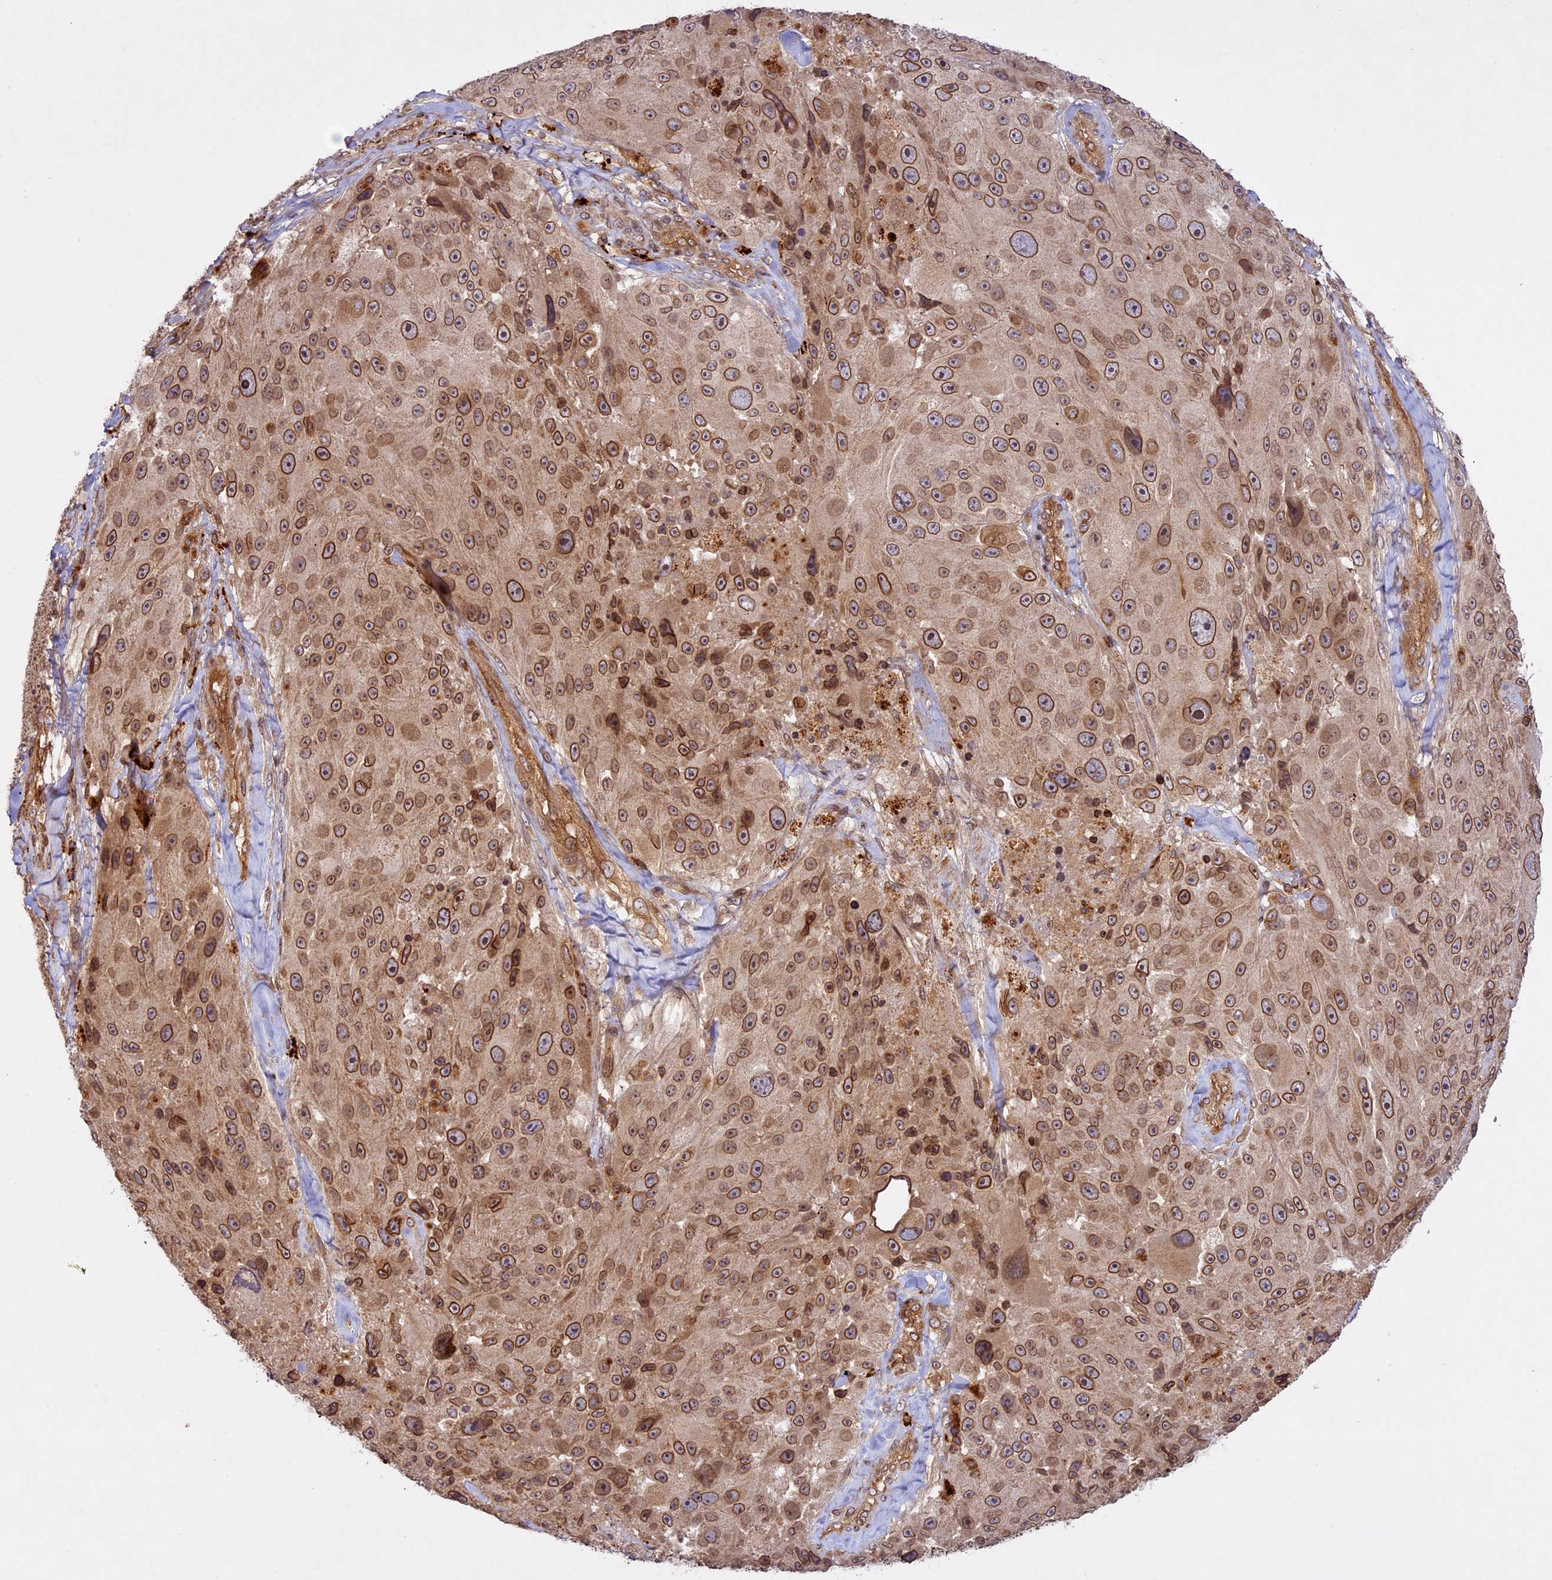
{"staining": {"intensity": "moderate", "quantity": ">75%", "location": "cytoplasmic/membranous,nuclear"}, "tissue": "melanoma", "cell_type": "Tumor cells", "image_type": "cancer", "snomed": [{"axis": "morphology", "description": "Malignant melanoma, Metastatic site"}, {"axis": "topography", "description": "Lymph node"}], "caption": "This is a histology image of immunohistochemistry staining of melanoma, which shows moderate positivity in the cytoplasmic/membranous and nuclear of tumor cells.", "gene": "DGKH", "patient": {"sex": "male", "age": 62}}